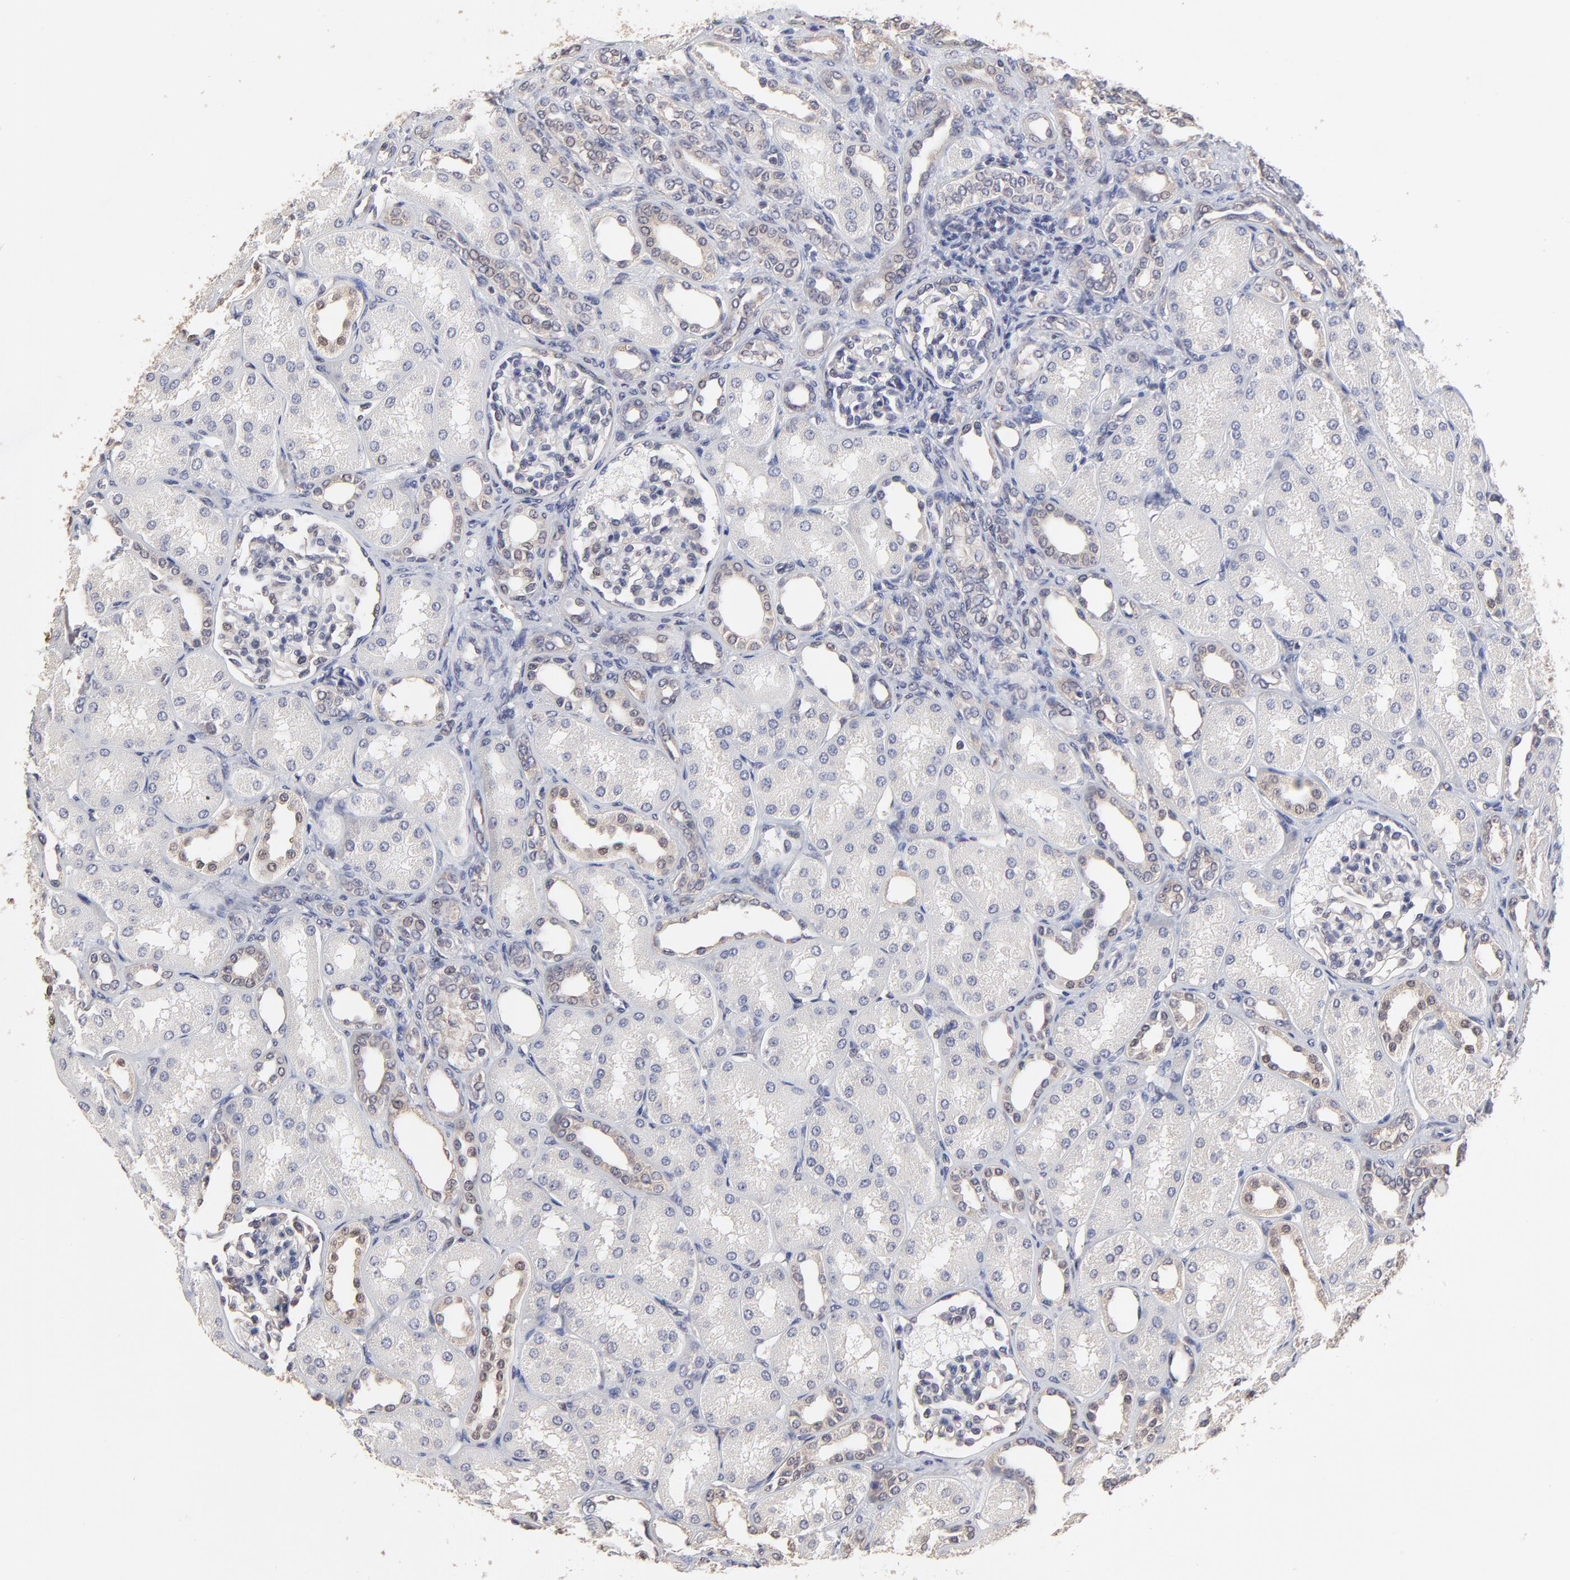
{"staining": {"intensity": "negative", "quantity": "none", "location": "none"}, "tissue": "kidney", "cell_type": "Cells in glomeruli", "image_type": "normal", "snomed": [{"axis": "morphology", "description": "Normal tissue, NOS"}, {"axis": "topography", "description": "Kidney"}], "caption": "IHC micrograph of benign kidney: human kidney stained with DAB (3,3'-diaminobenzidine) displays no significant protein staining in cells in glomeruli. (DAB immunohistochemistry (IHC), high magnification).", "gene": "CCT2", "patient": {"sex": "male", "age": 7}}